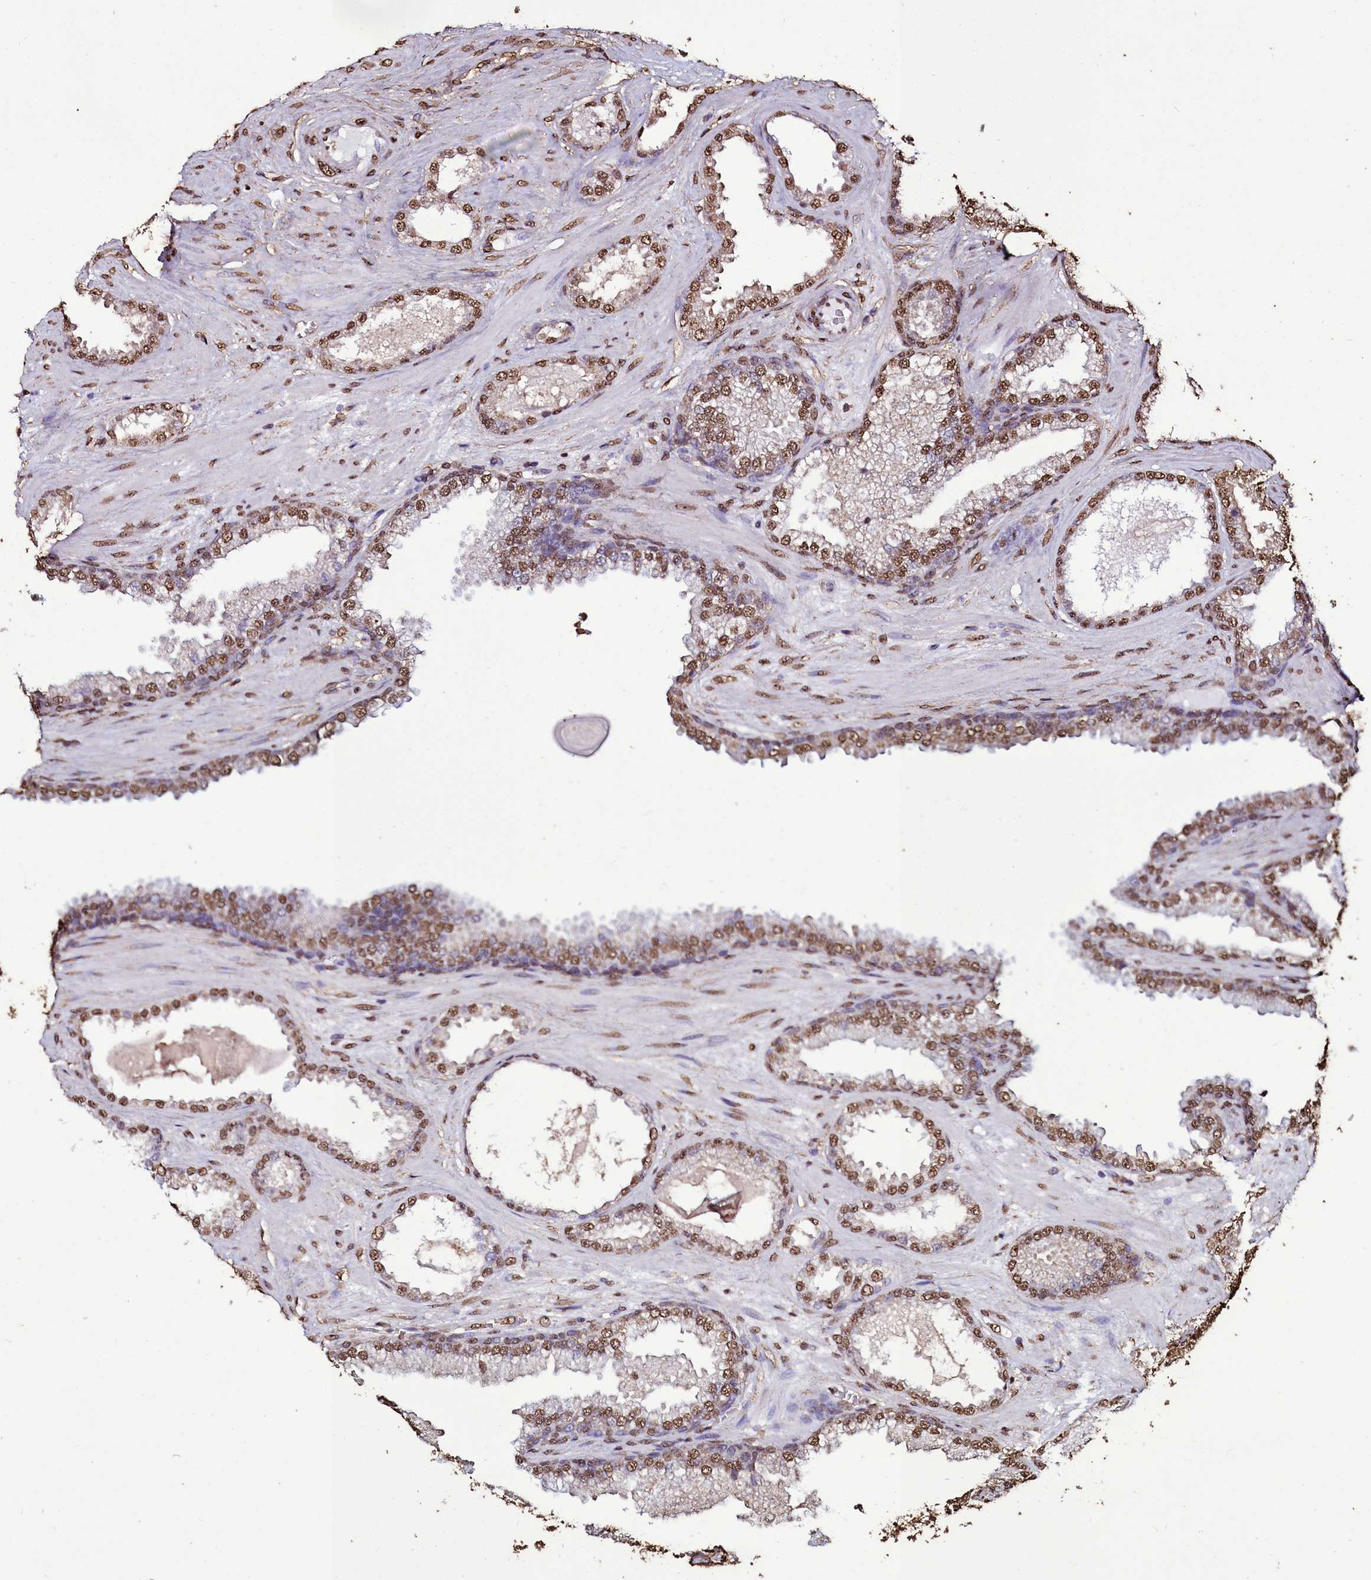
{"staining": {"intensity": "moderate", "quantity": ">75%", "location": "nuclear"}, "tissue": "prostate cancer", "cell_type": "Tumor cells", "image_type": "cancer", "snomed": [{"axis": "morphology", "description": "Adenocarcinoma, Low grade"}, {"axis": "topography", "description": "Prostate"}], "caption": "Prostate low-grade adenocarcinoma tissue reveals moderate nuclear expression in about >75% of tumor cells", "gene": "TRIP6", "patient": {"sex": "male", "age": 57}}